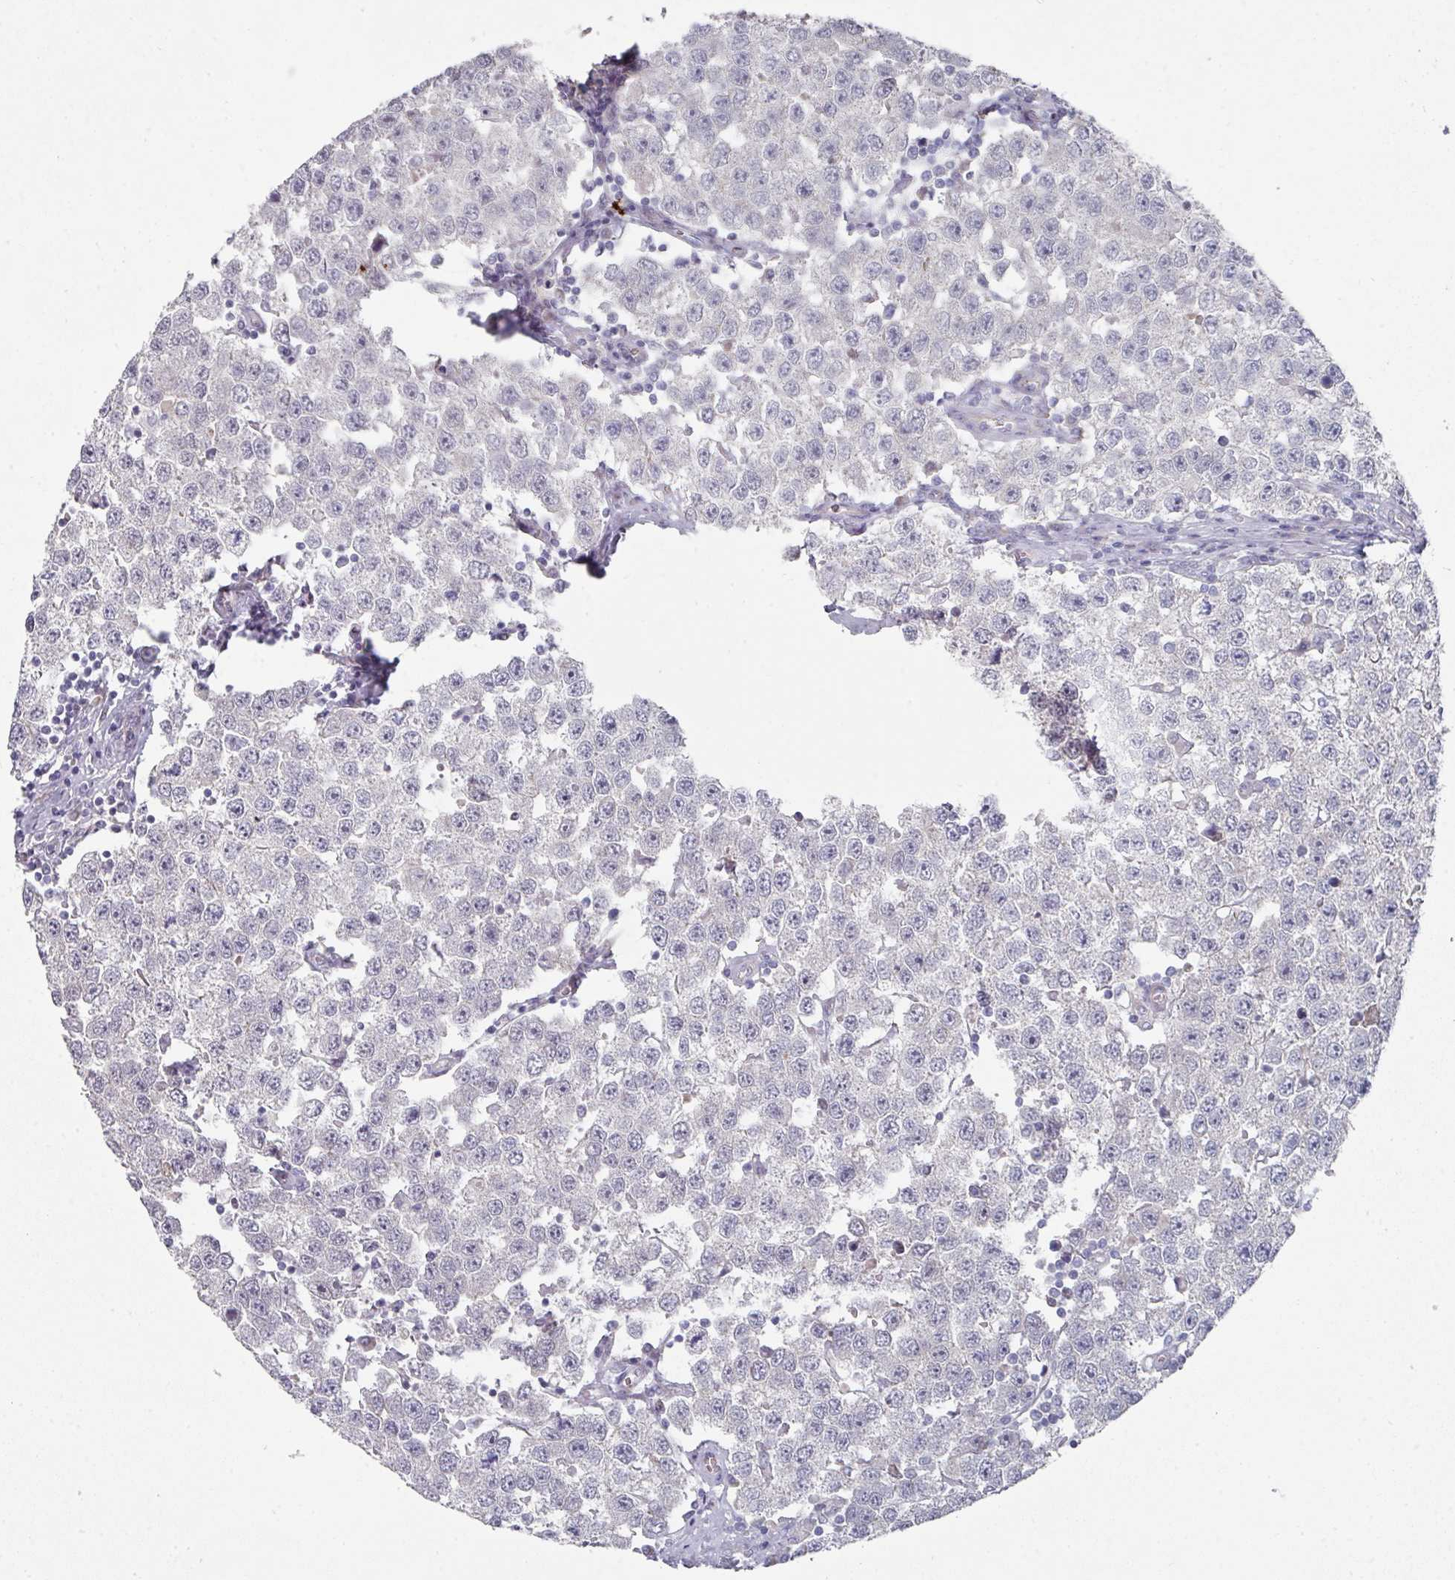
{"staining": {"intensity": "negative", "quantity": "none", "location": "none"}, "tissue": "testis cancer", "cell_type": "Tumor cells", "image_type": "cancer", "snomed": [{"axis": "morphology", "description": "Seminoma, NOS"}, {"axis": "topography", "description": "Testis"}], "caption": "Tumor cells show no significant protein positivity in testis seminoma.", "gene": "NT5C1A", "patient": {"sex": "male", "age": 34}}